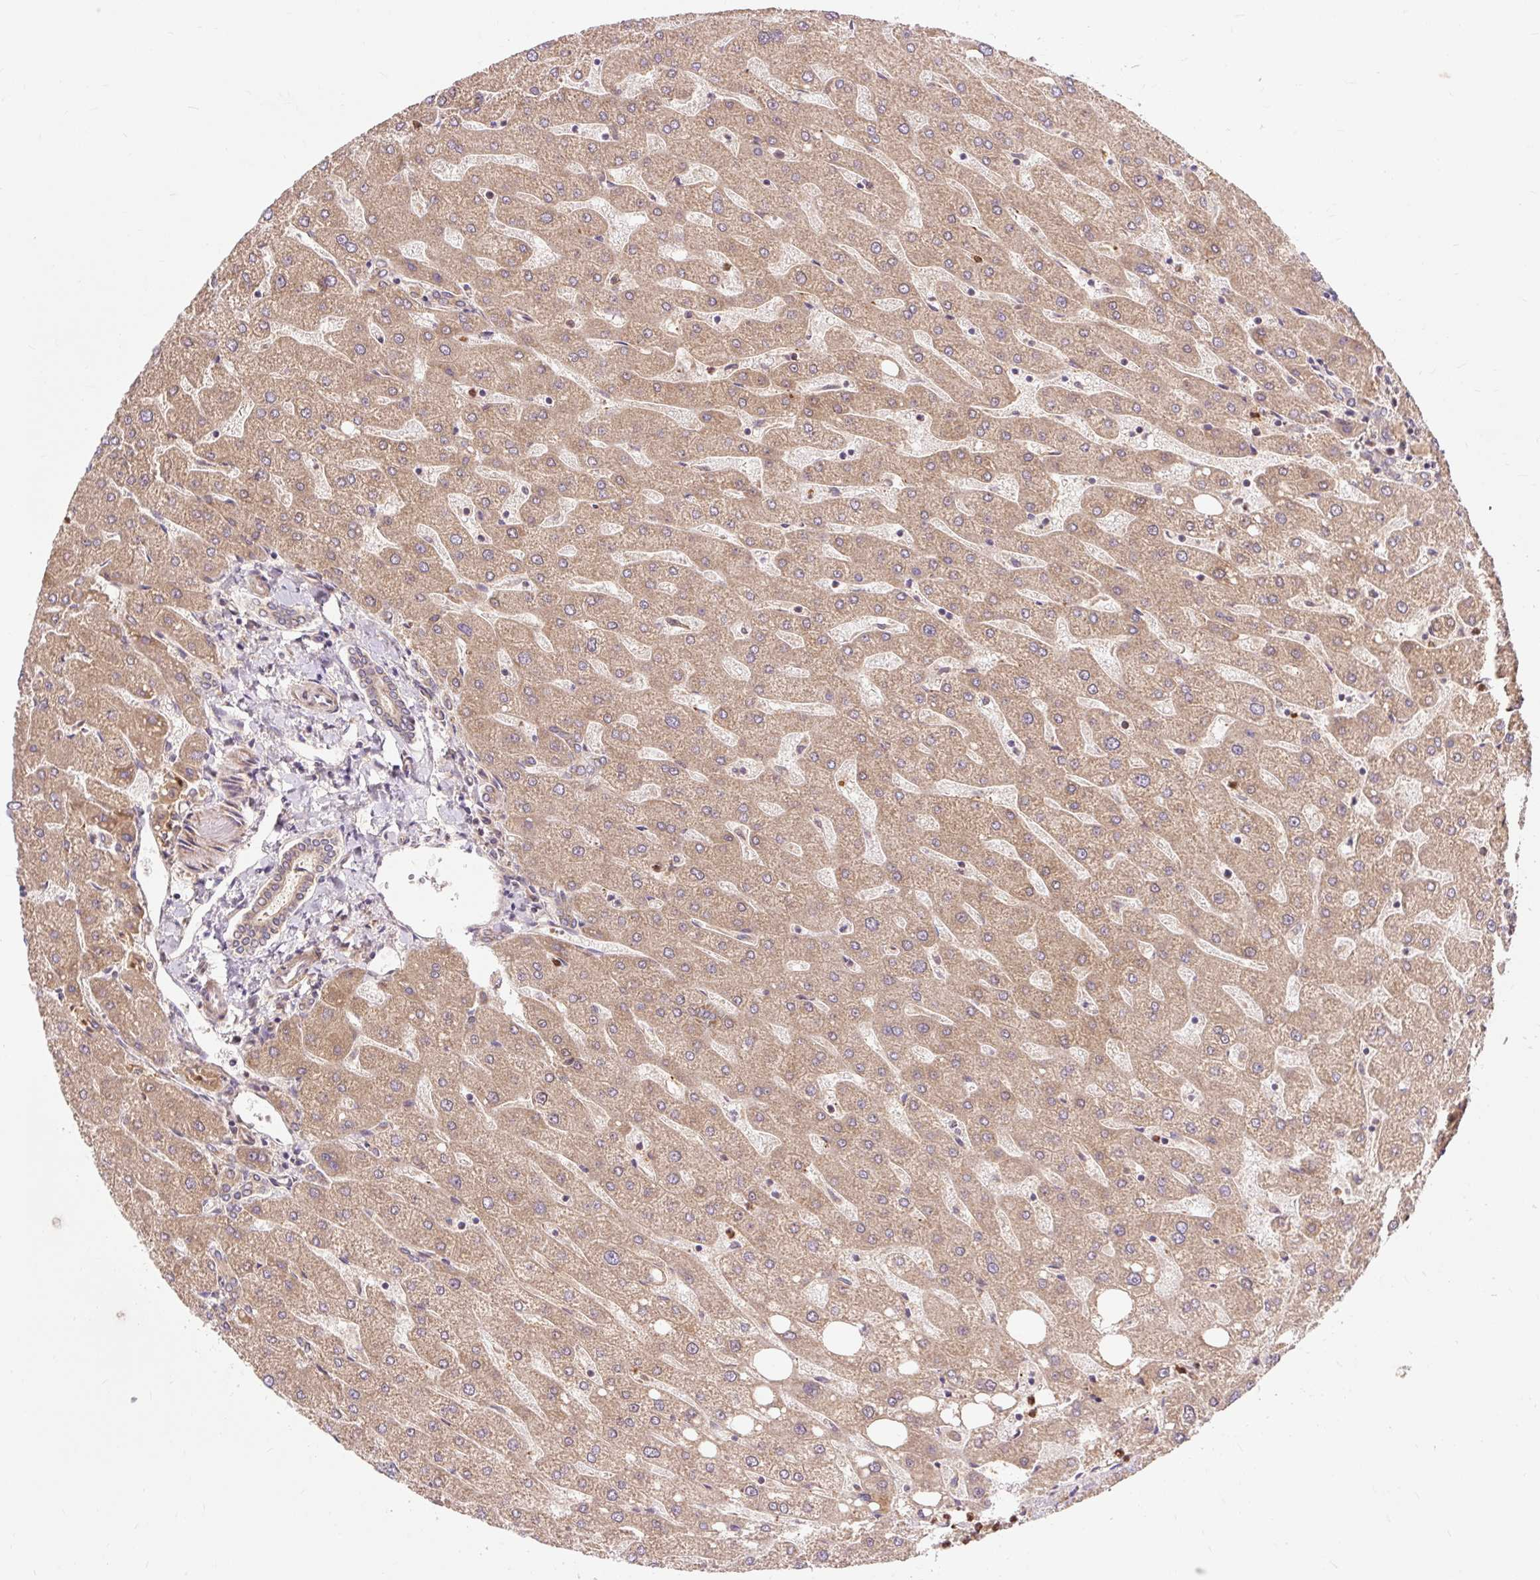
{"staining": {"intensity": "weak", "quantity": ">75%", "location": "cytoplasmic/membranous"}, "tissue": "liver", "cell_type": "Cholangiocytes", "image_type": "normal", "snomed": [{"axis": "morphology", "description": "Normal tissue, NOS"}, {"axis": "topography", "description": "Liver"}], "caption": "Immunohistochemical staining of benign liver shows >75% levels of weak cytoplasmic/membranous protein expression in about >75% of cholangiocytes. (DAB (3,3'-diaminobenzidine) IHC with brightfield microscopy, high magnification).", "gene": "TRIAP1", "patient": {"sex": "male", "age": 67}}